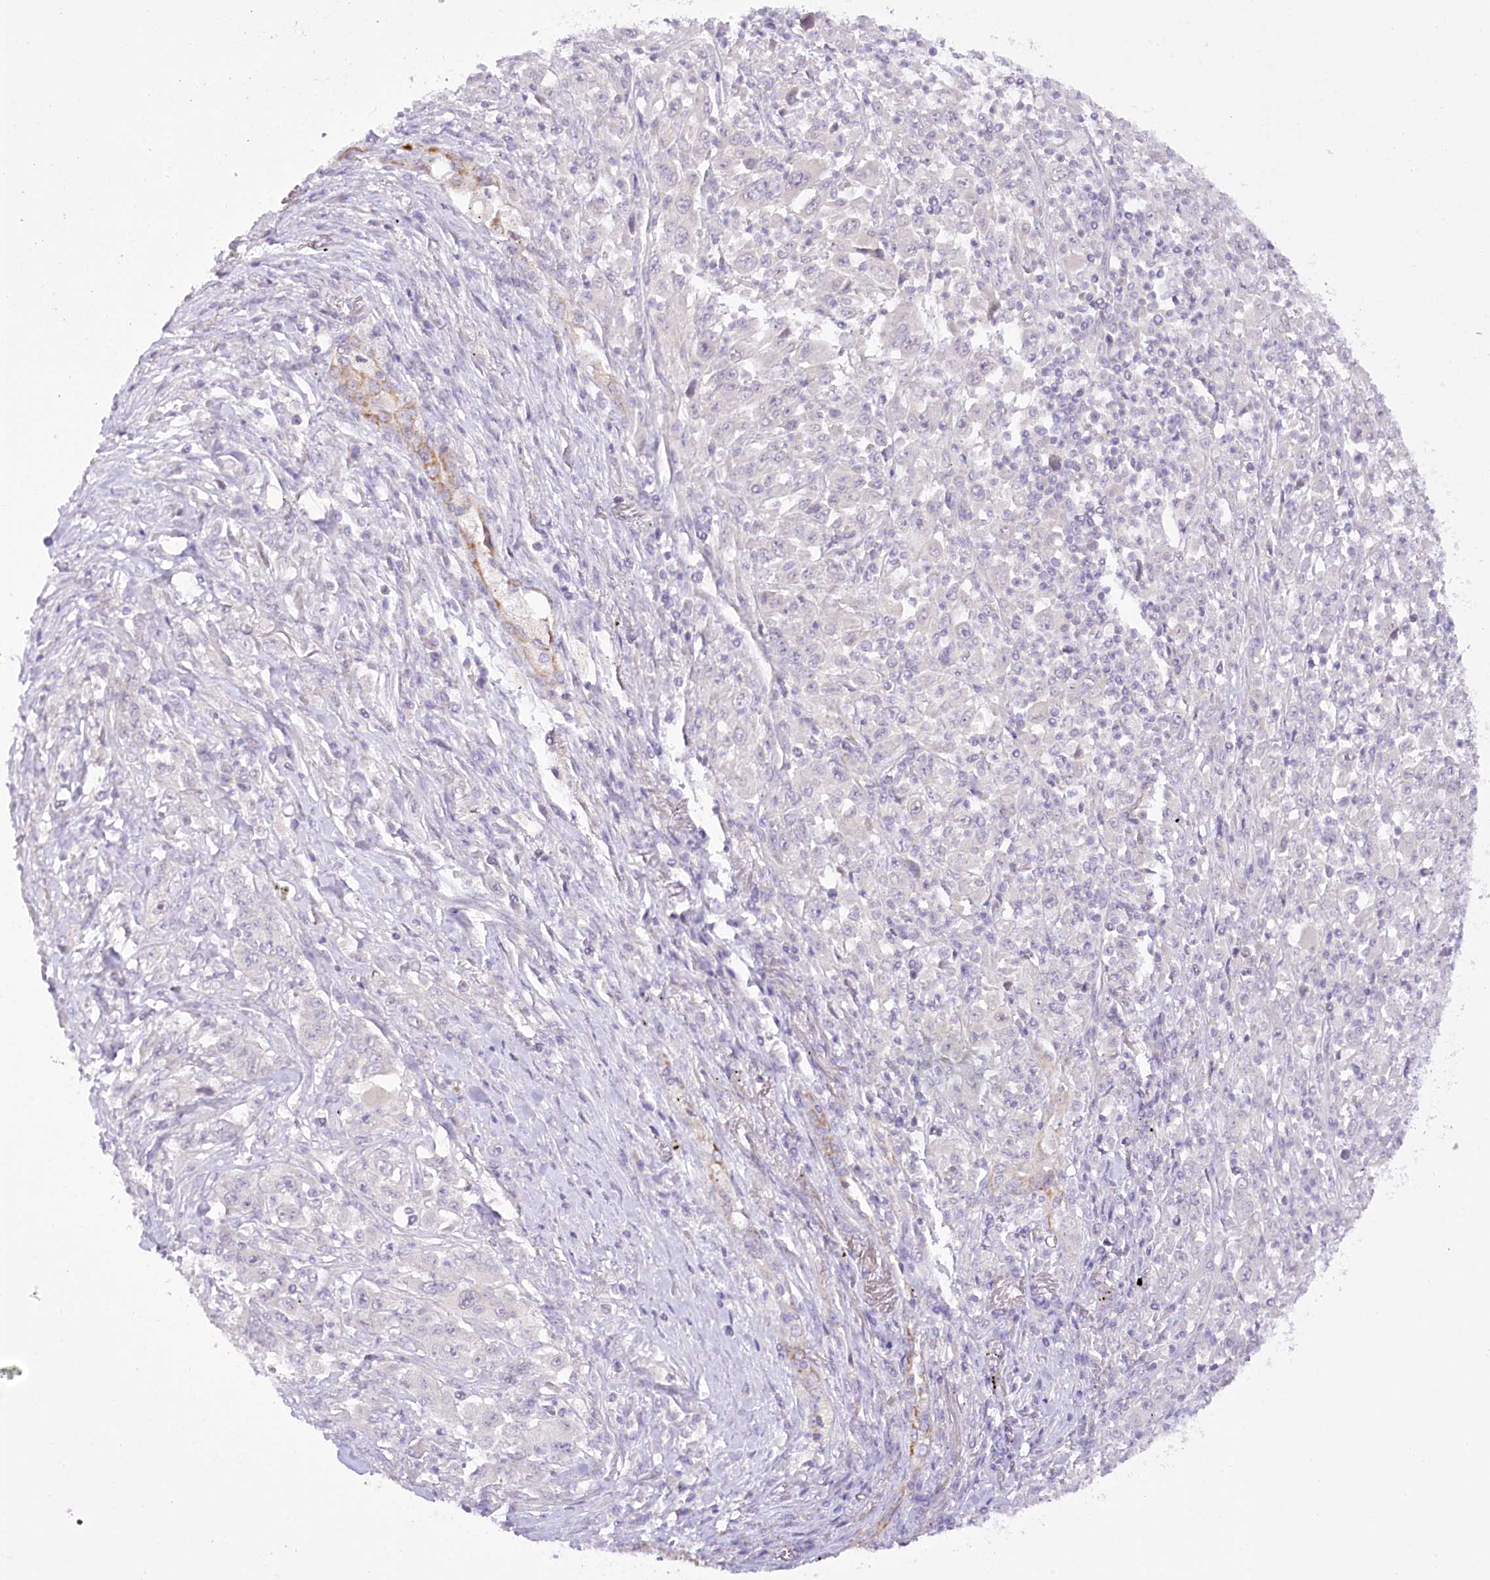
{"staining": {"intensity": "negative", "quantity": "none", "location": "none"}, "tissue": "melanoma", "cell_type": "Tumor cells", "image_type": "cancer", "snomed": [{"axis": "morphology", "description": "Malignant melanoma, Metastatic site"}, {"axis": "topography", "description": "Skin"}], "caption": "High magnification brightfield microscopy of melanoma stained with DAB (3,3'-diaminobenzidine) (brown) and counterstained with hematoxylin (blue): tumor cells show no significant staining. The staining was performed using DAB to visualize the protein expression in brown, while the nuclei were stained in blue with hematoxylin (Magnification: 20x).", "gene": "DCUN1D1", "patient": {"sex": "female", "age": 56}}